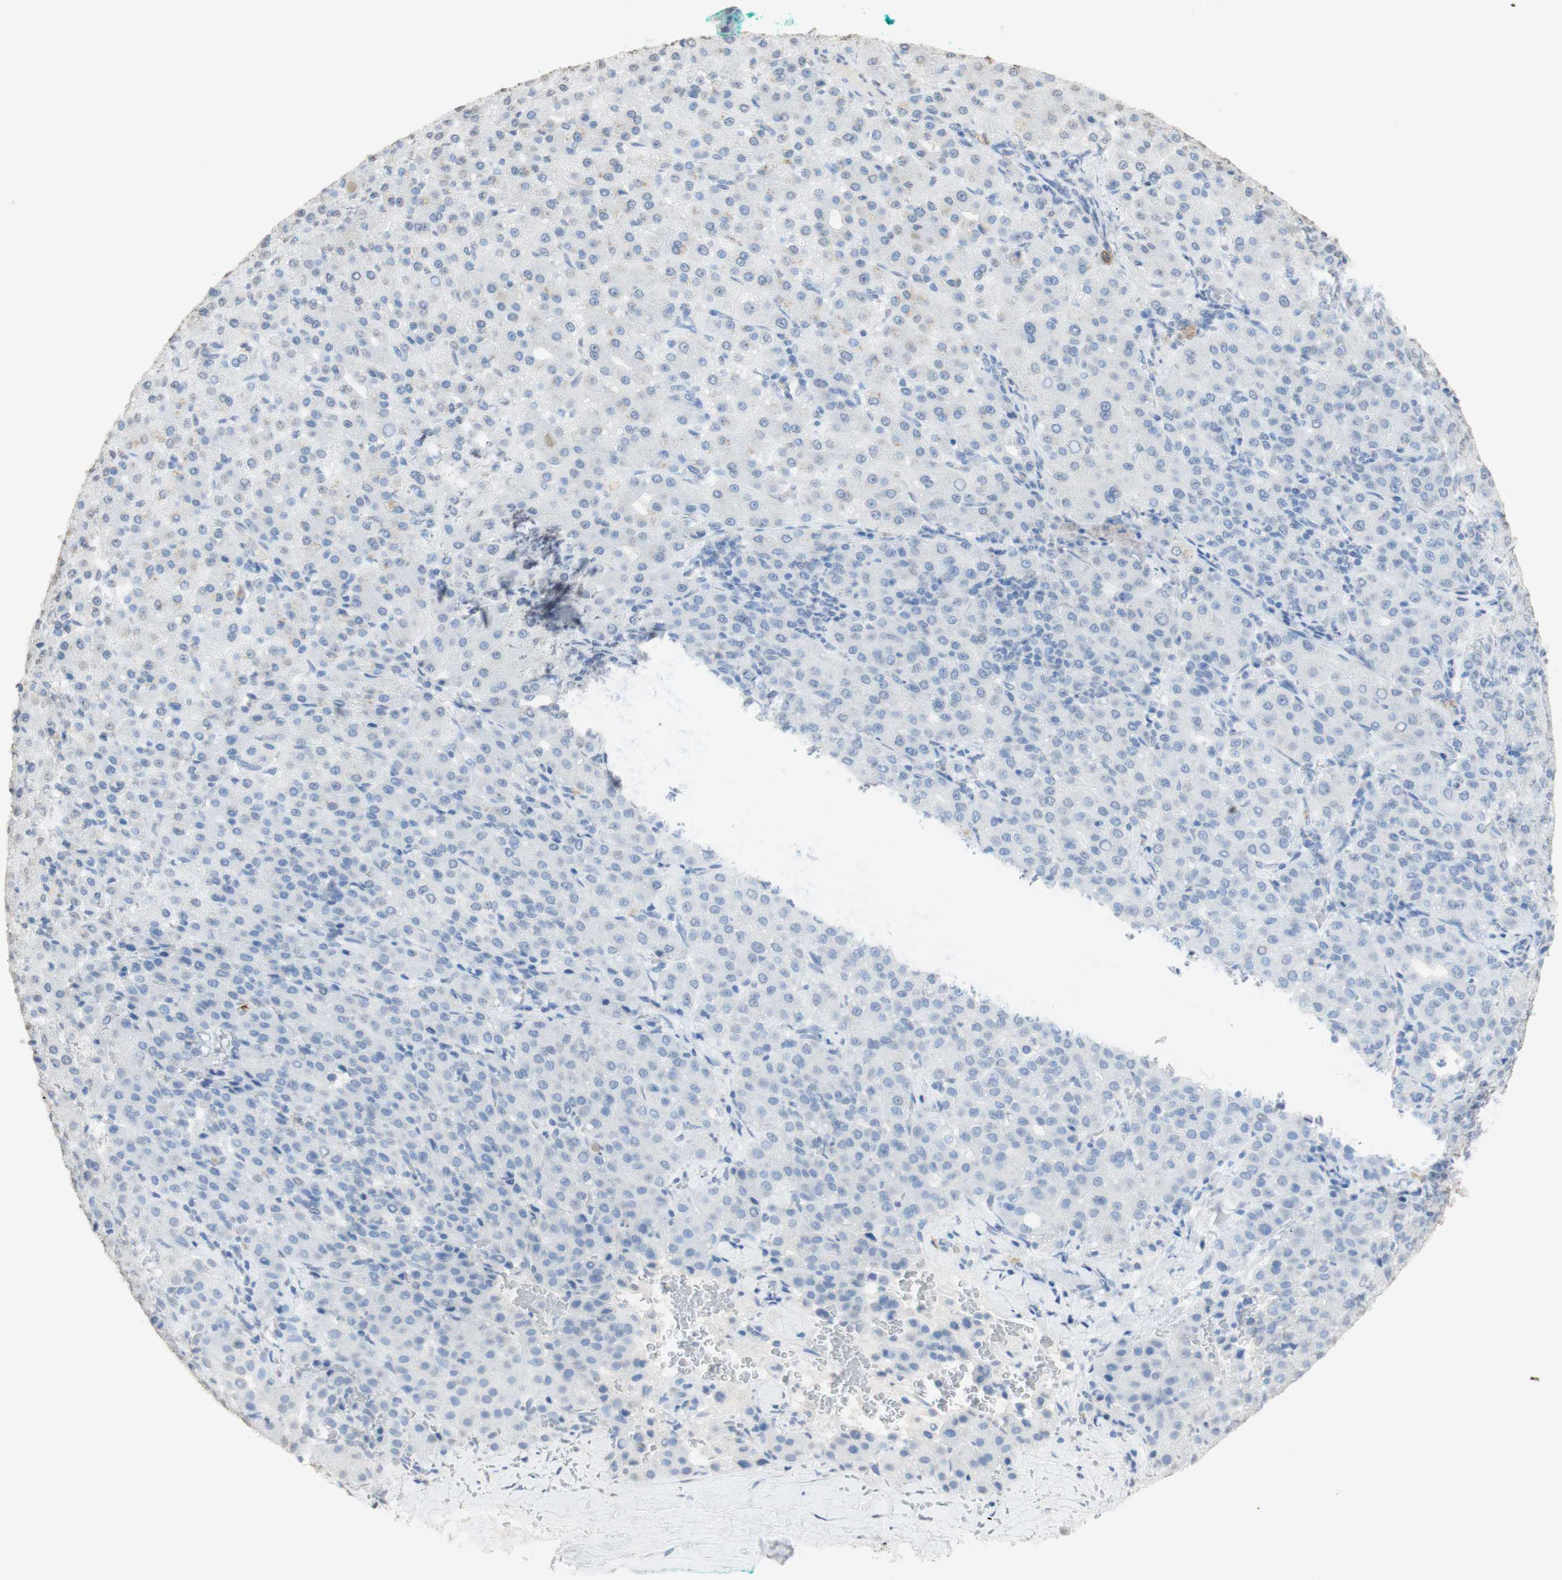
{"staining": {"intensity": "negative", "quantity": "none", "location": "none"}, "tissue": "liver cancer", "cell_type": "Tumor cells", "image_type": "cancer", "snomed": [{"axis": "morphology", "description": "Carcinoma, Hepatocellular, NOS"}, {"axis": "topography", "description": "Liver"}], "caption": "Tumor cells show no significant staining in liver cancer (hepatocellular carcinoma).", "gene": "L1CAM", "patient": {"sex": "male", "age": 65}}